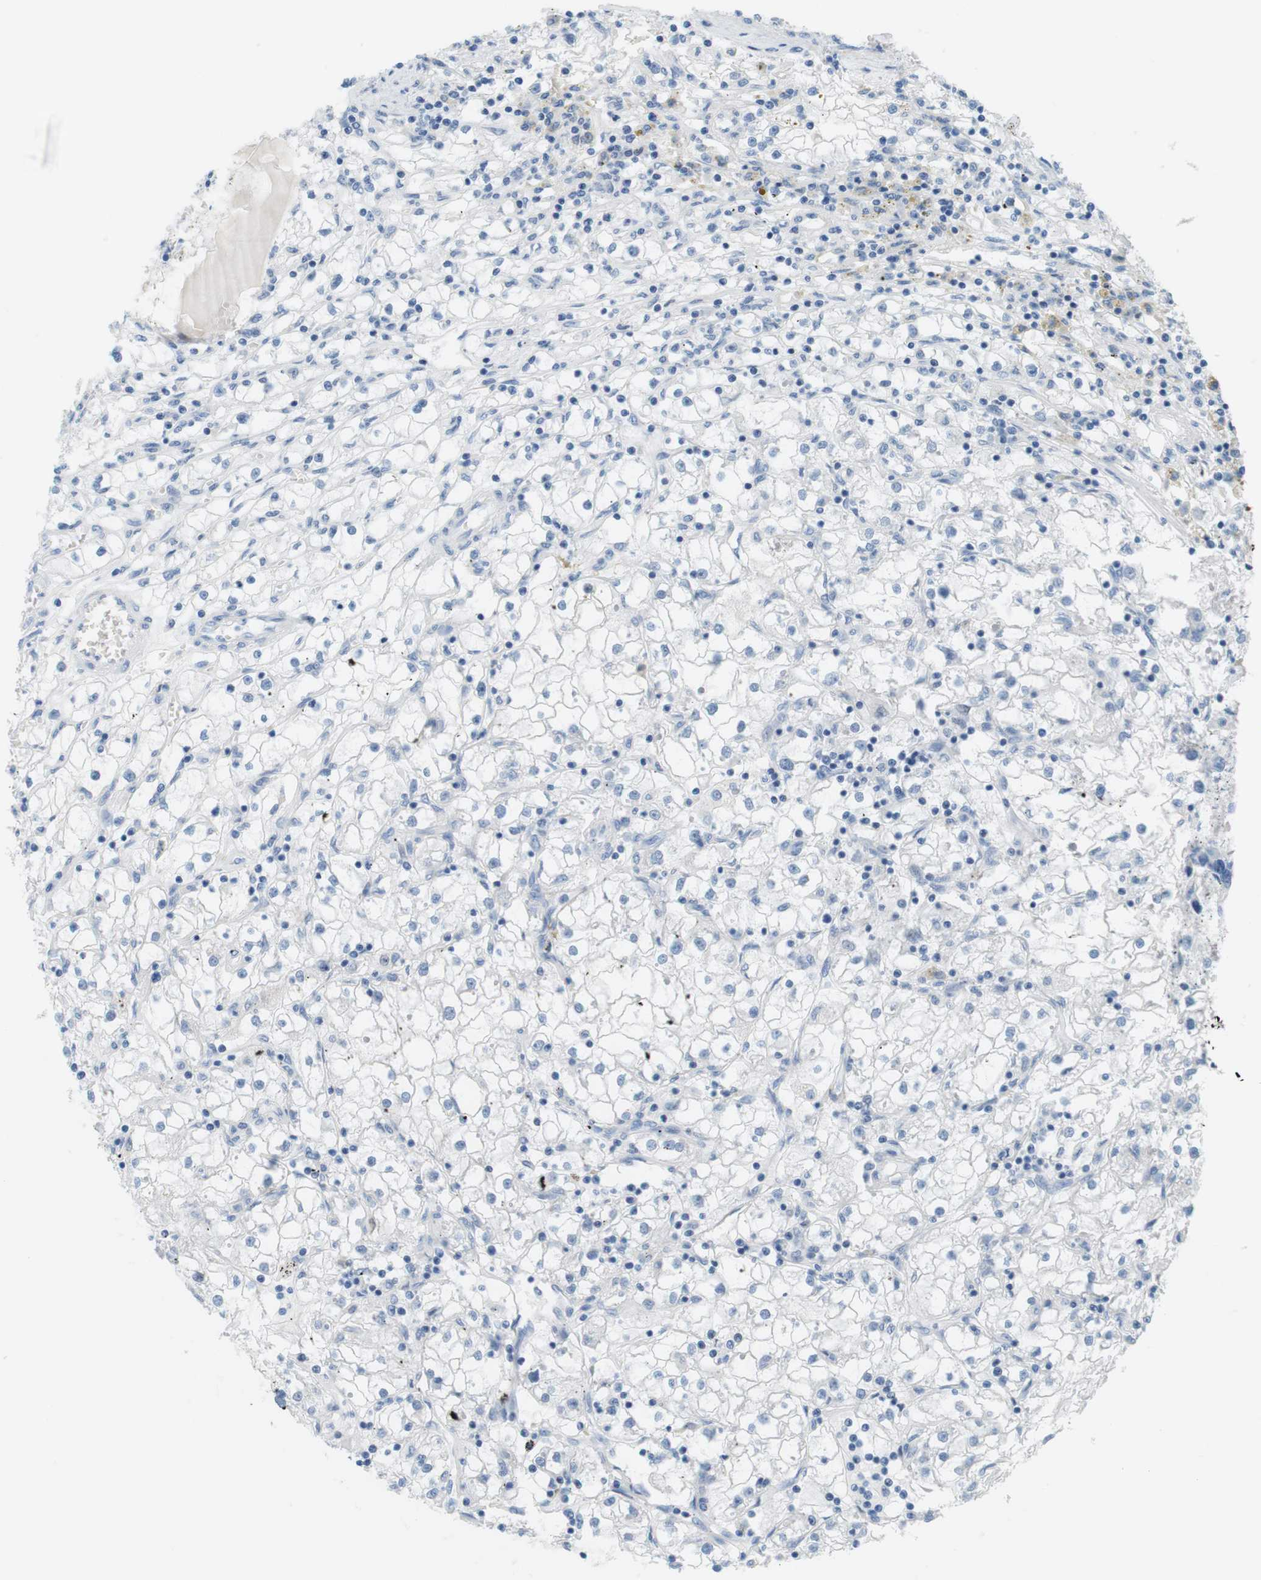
{"staining": {"intensity": "negative", "quantity": "none", "location": "none"}, "tissue": "renal cancer", "cell_type": "Tumor cells", "image_type": "cancer", "snomed": [{"axis": "morphology", "description": "Adenocarcinoma, NOS"}, {"axis": "topography", "description": "Kidney"}], "caption": "This is an immunohistochemistry photomicrograph of renal cancer (adenocarcinoma). There is no staining in tumor cells.", "gene": "MYH9", "patient": {"sex": "male", "age": 56}}